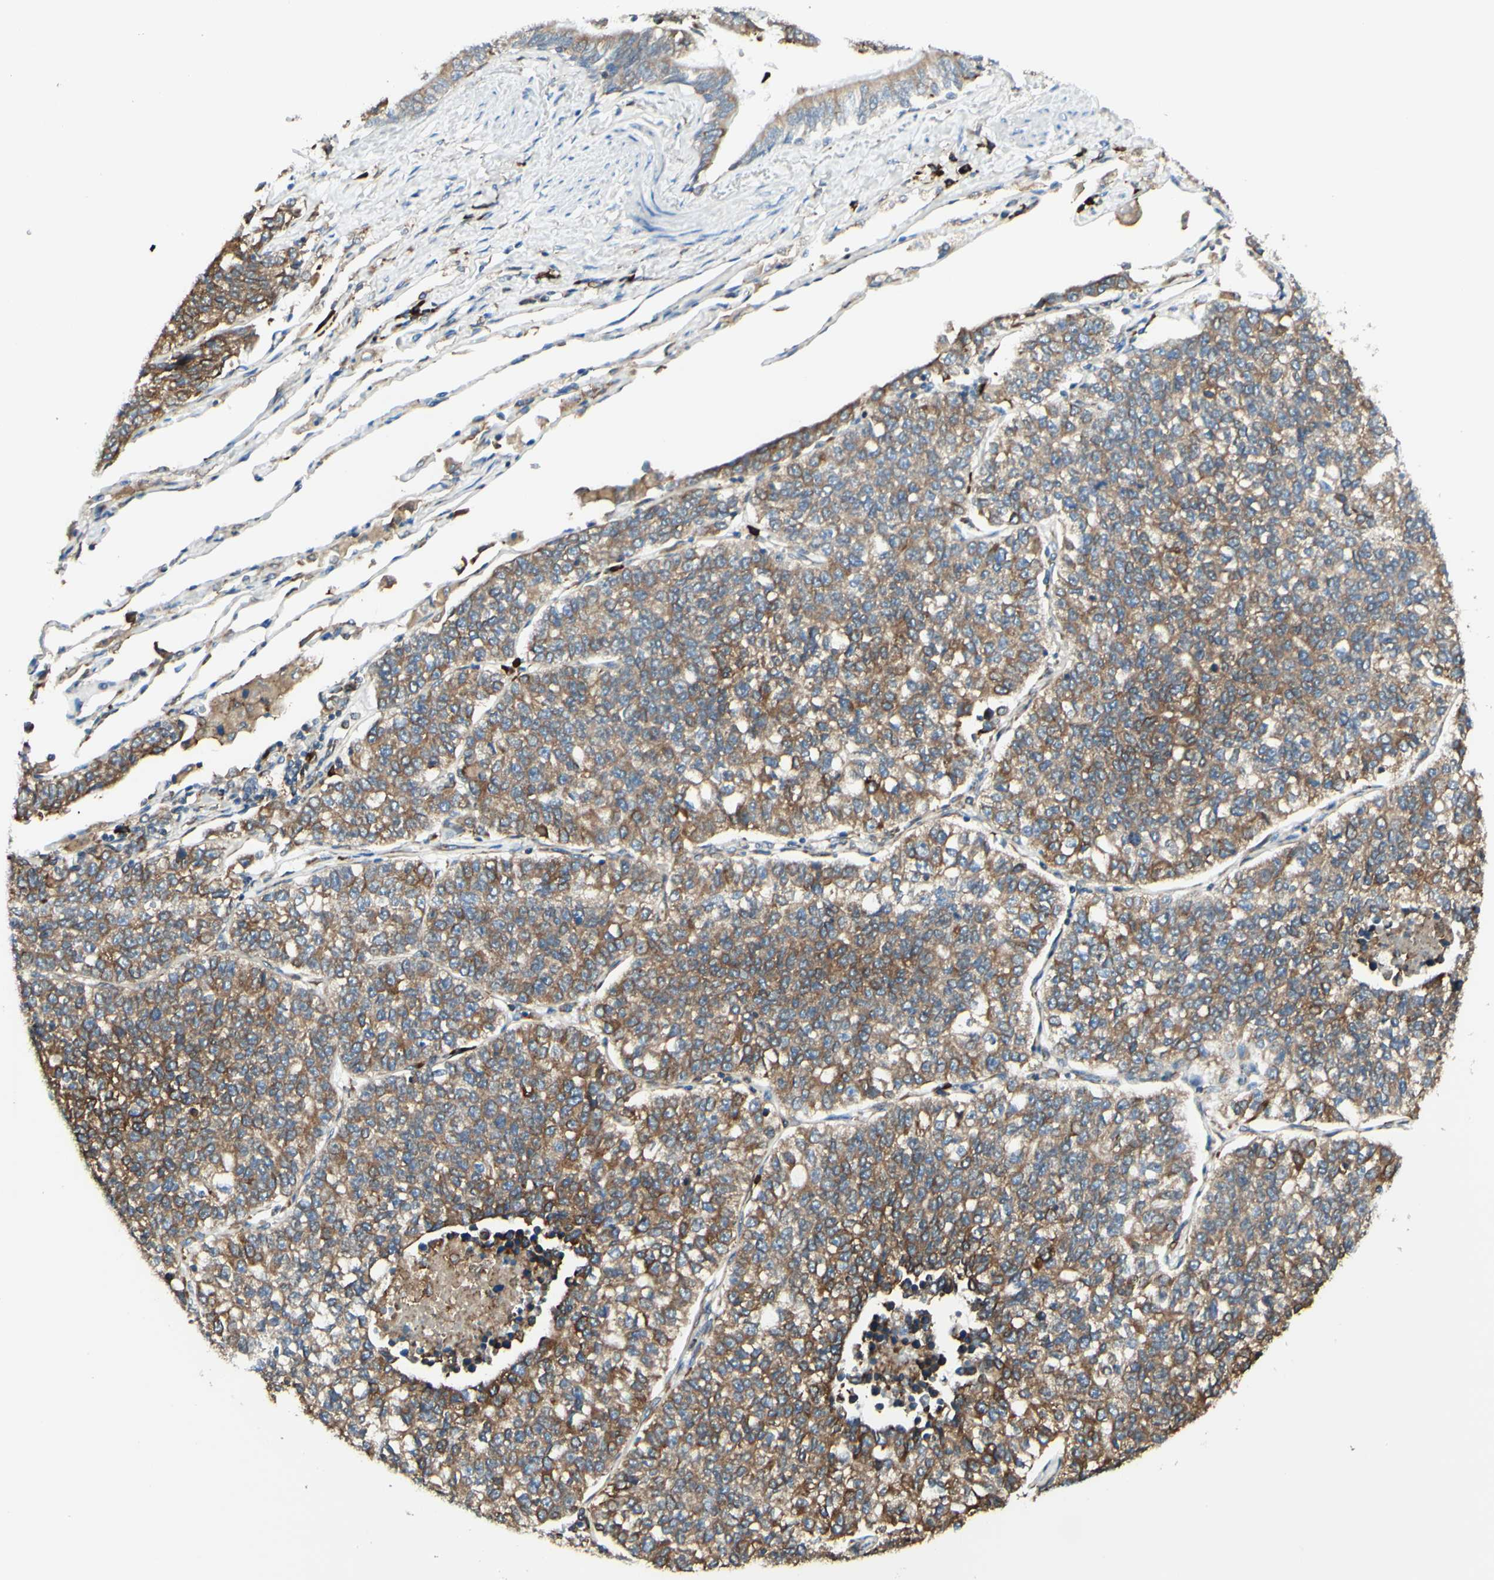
{"staining": {"intensity": "moderate", "quantity": ">75%", "location": "cytoplasmic/membranous"}, "tissue": "lung cancer", "cell_type": "Tumor cells", "image_type": "cancer", "snomed": [{"axis": "morphology", "description": "Adenocarcinoma, NOS"}, {"axis": "topography", "description": "Lung"}], "caption": "IHC of human lung adenocarcinoma reveals medium levels of moderate cytoplasmic/membranous positivity in about >75% of tumor cells.", "gene": "DNAJB11", "patient": {"sex": "male", "age": 49}}